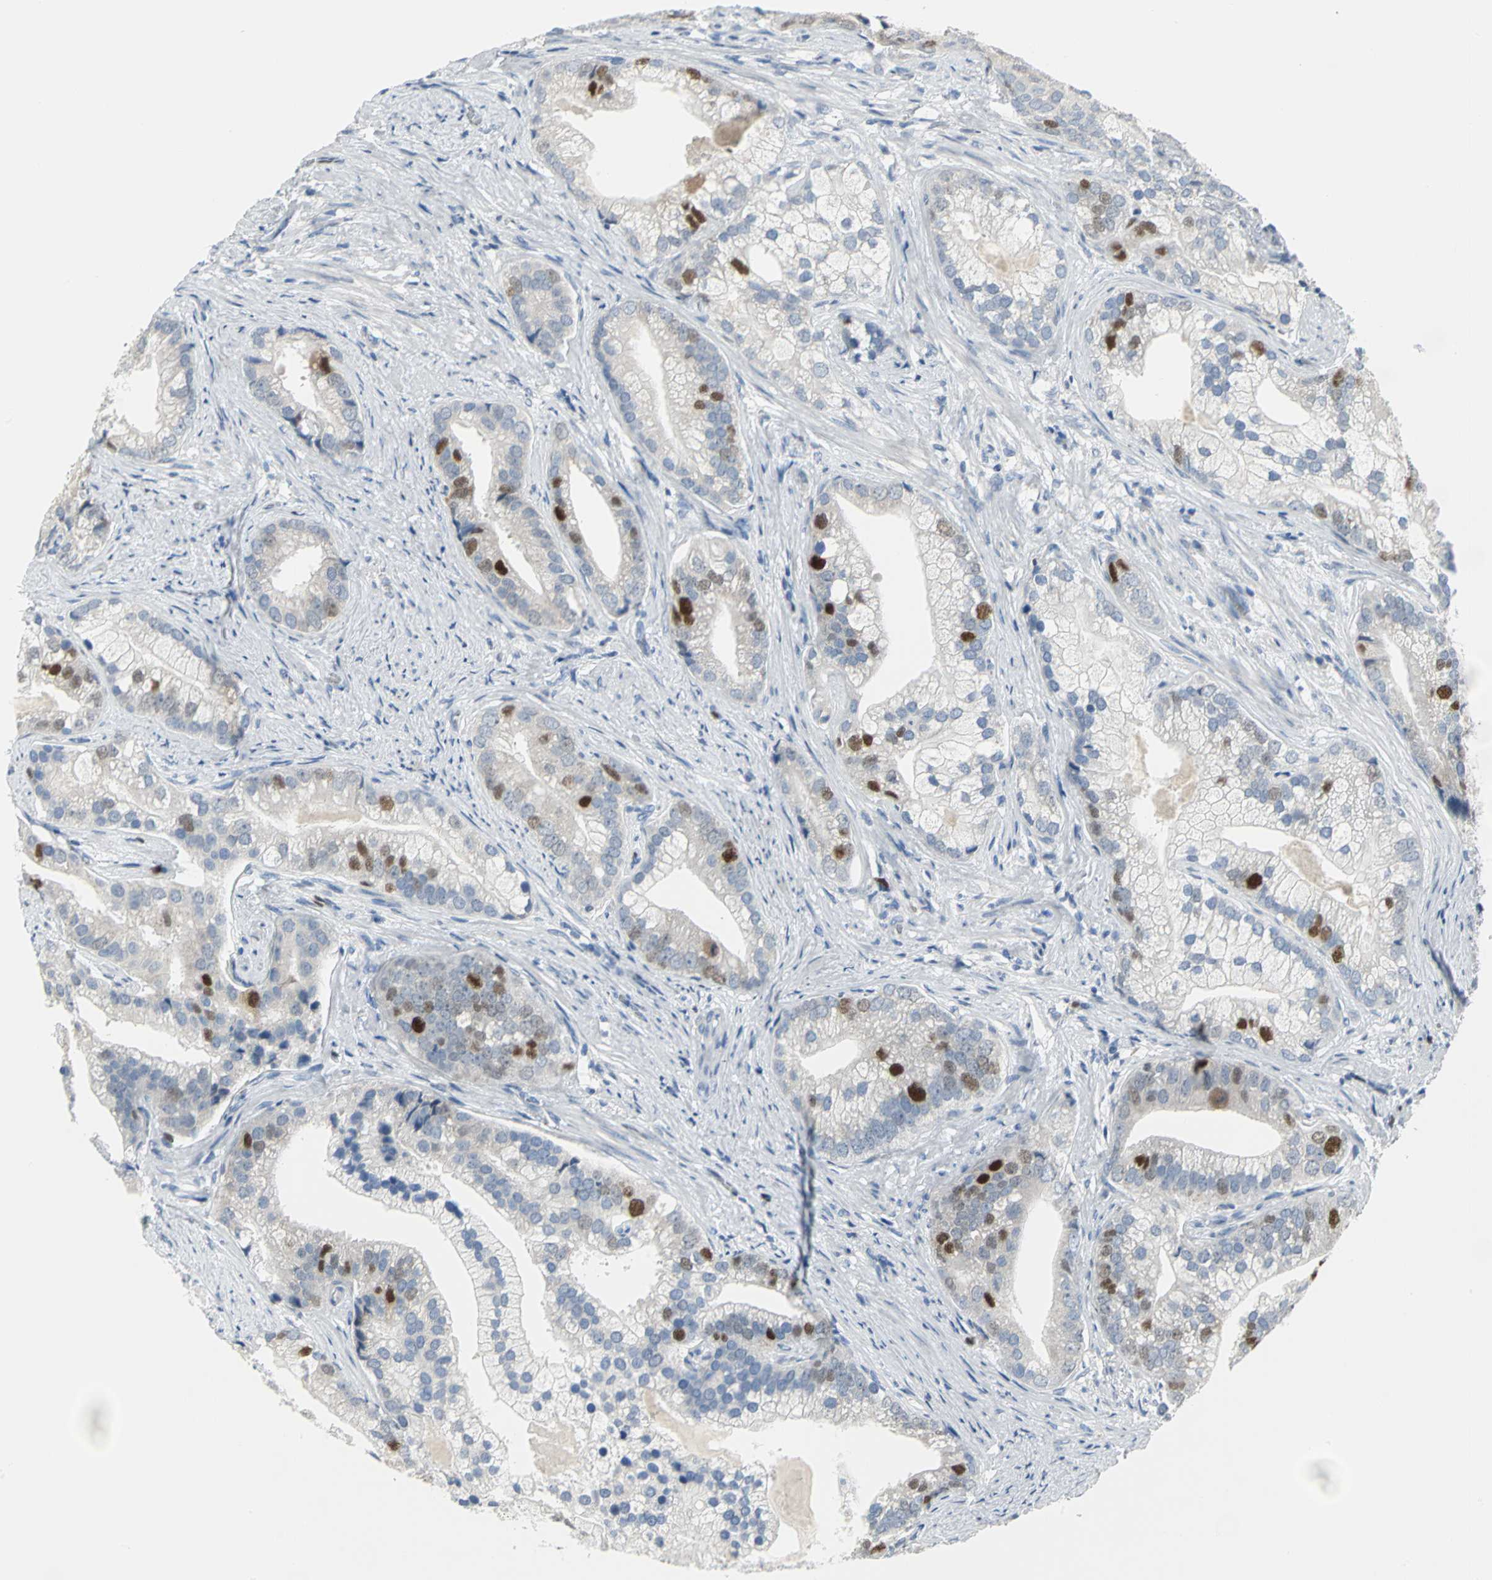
{"staining": {"intensity": "strong", "quantity": "<25%", "location": "nuclear"}, "tissue": "prostate cancer", "cell_type": "Tumor cells", "image_type": "cancer", "snomed": [{"axis": "morphology", "description": "Adenocarcinoma, Low grade"}, {"axis": "topography", "description": "Prostate"}], "caption": "Human prostate cancer stained for a protein (brown) shows strong nuclear positive expression in about <25% of tumor cells.", "gene": "MCM4", "patient": {"sex": "male", "age": 71}}